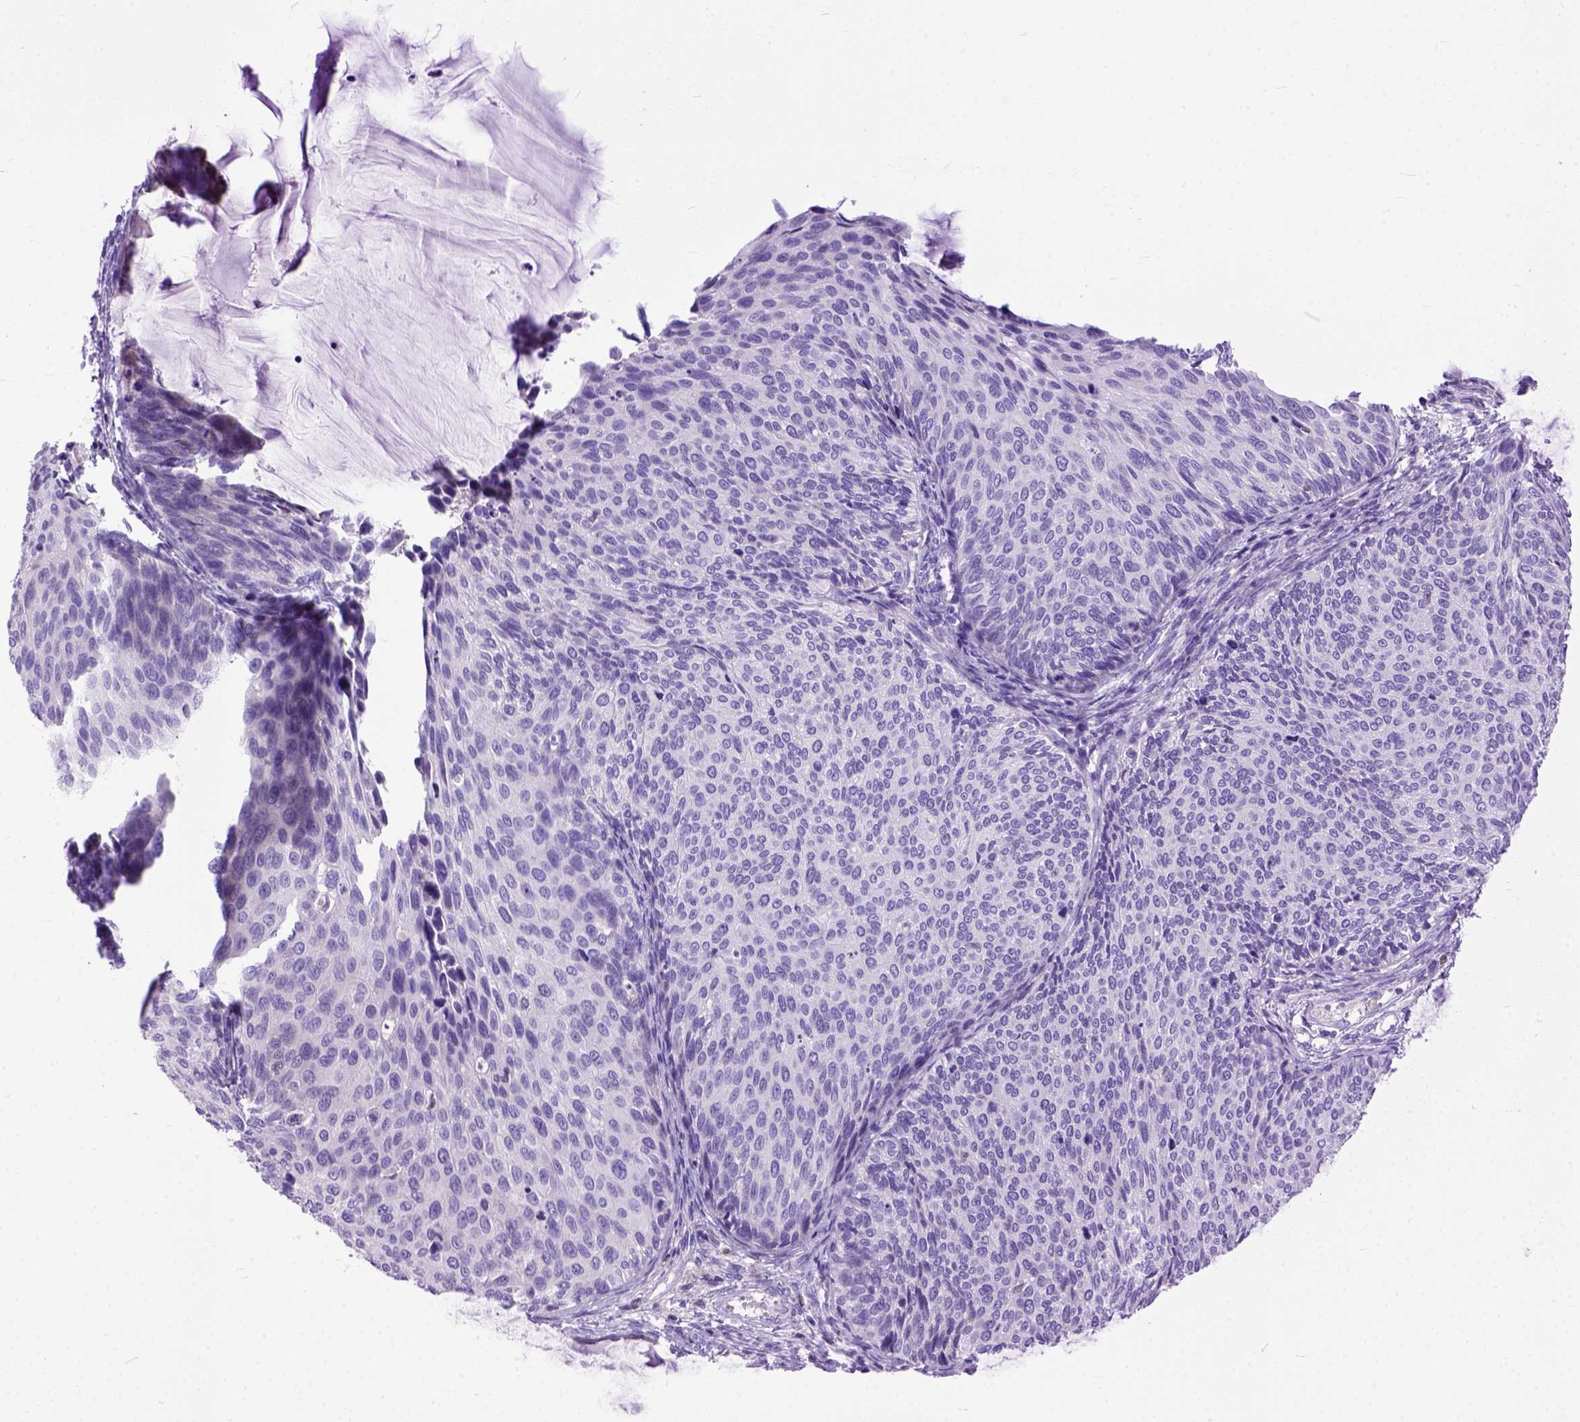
{"staining": {"intensity": "negative", "quantity": "none", "location": "none"}, "tissue": "cervical cancer", "cell_type": "Tumor cells", "image_type": "cancer", "snomed": [{"axis": "morphology", "description": "Squamous cell carcinoma, NOS"}, {"axis": "topography", "description": "Cervix"}], "caption": "A photomicrograph of human cervical squamous cell carcinoma is negative for staining in tumor cells.", "gene": "CRB1", "patient": {"sex": "female", "age": 36}}